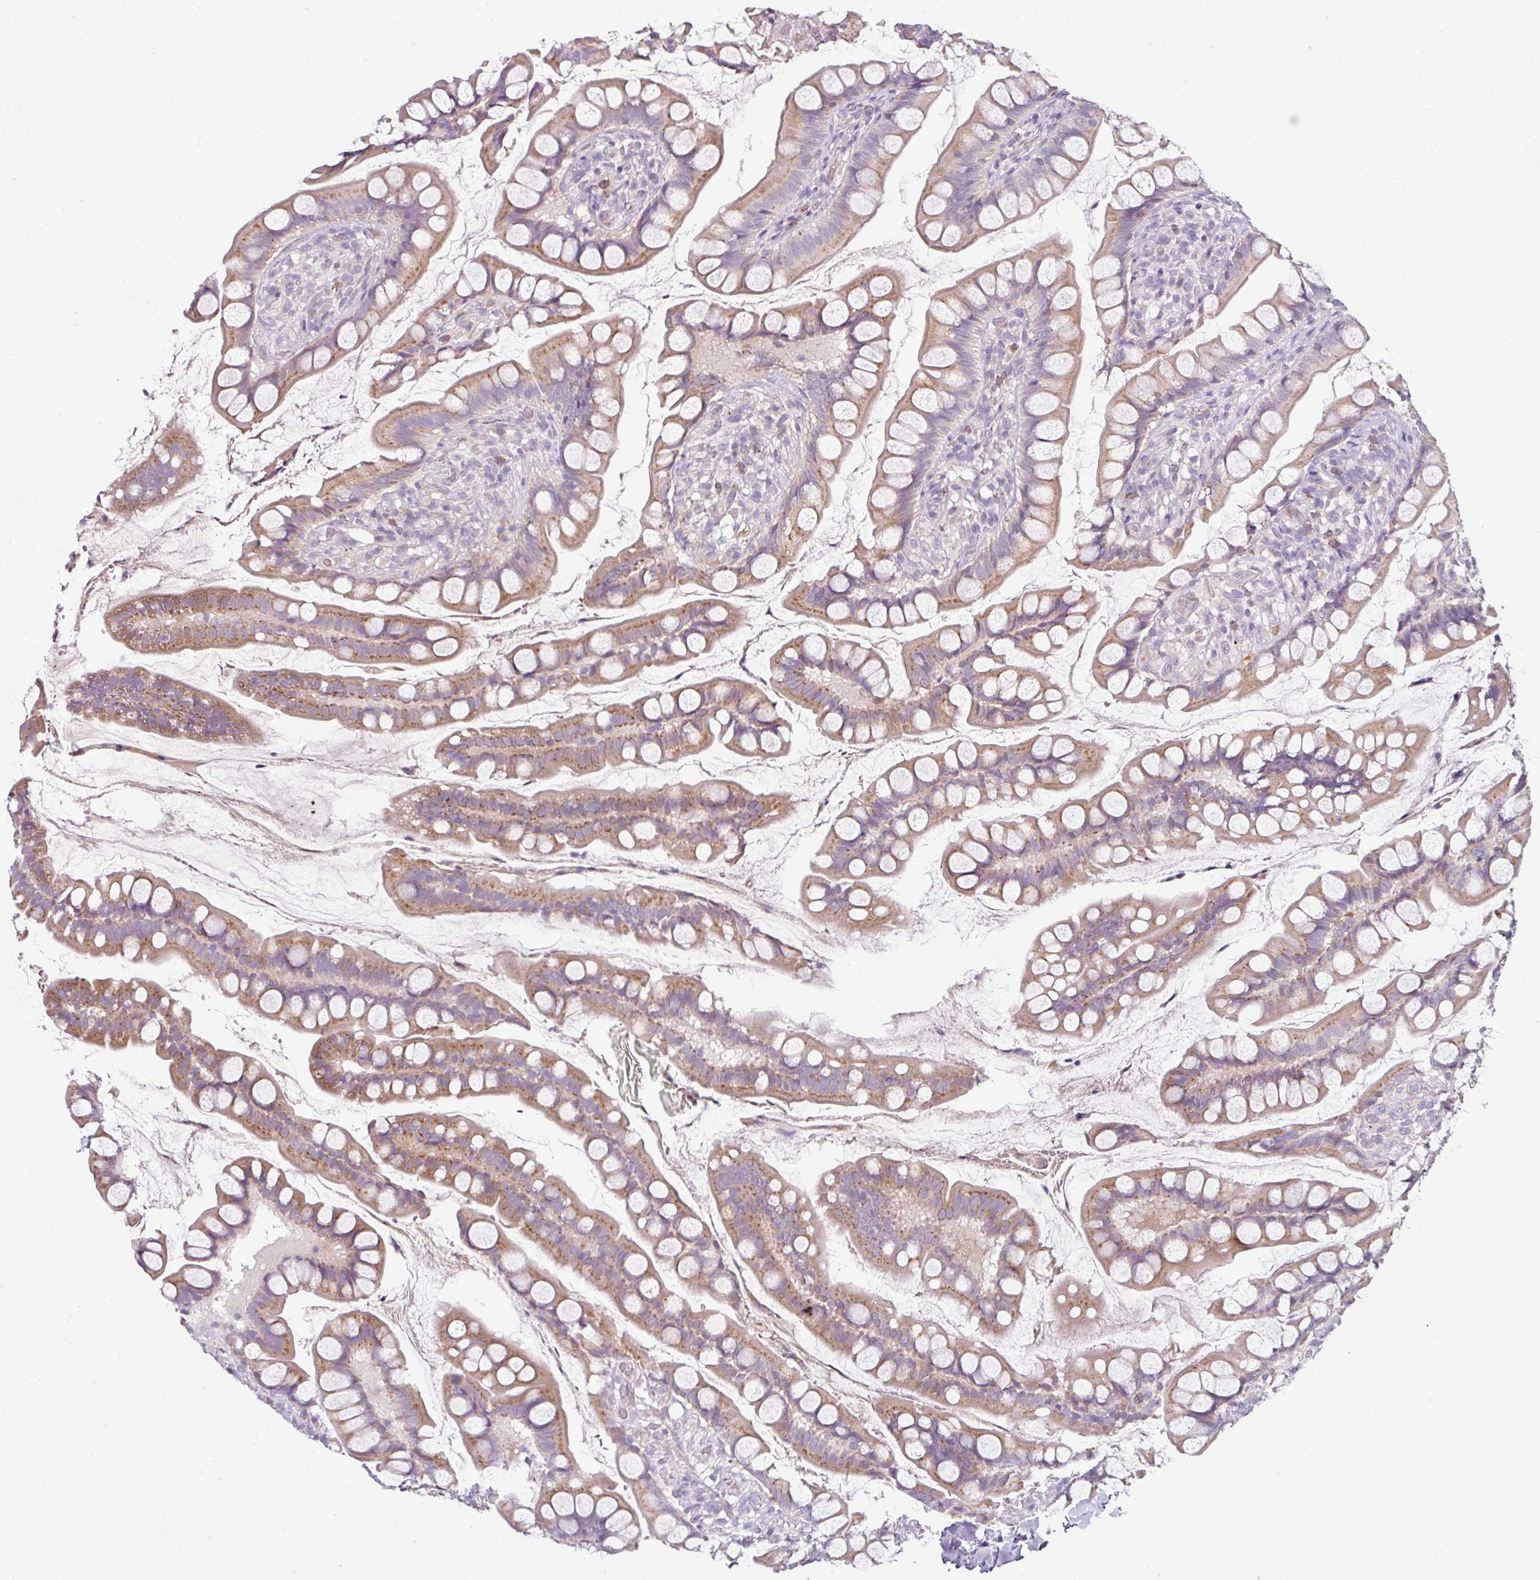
{"staining": {"intensity": "moderate", "quantity": ">75%", "location": "cytoplasmic/membranous"}, "tissue": "small intestine", "cell_type": "Glandular cells", "image_type": "normal", "snomed": [{"axis": "morphology", "description": "Normal tissue, NOS"}, {"axis": "topography", "description": "Small intestine"}], "caption": "Immunohistochemical staining of benign human small intestine demonstrates moderate cytoplasmic/membranous protein expression in approximately >75% of glandular cells. Nuclei are stained in blue.", "gene": "FHAD1", "patient": {"sex": "male", "age": 70}}